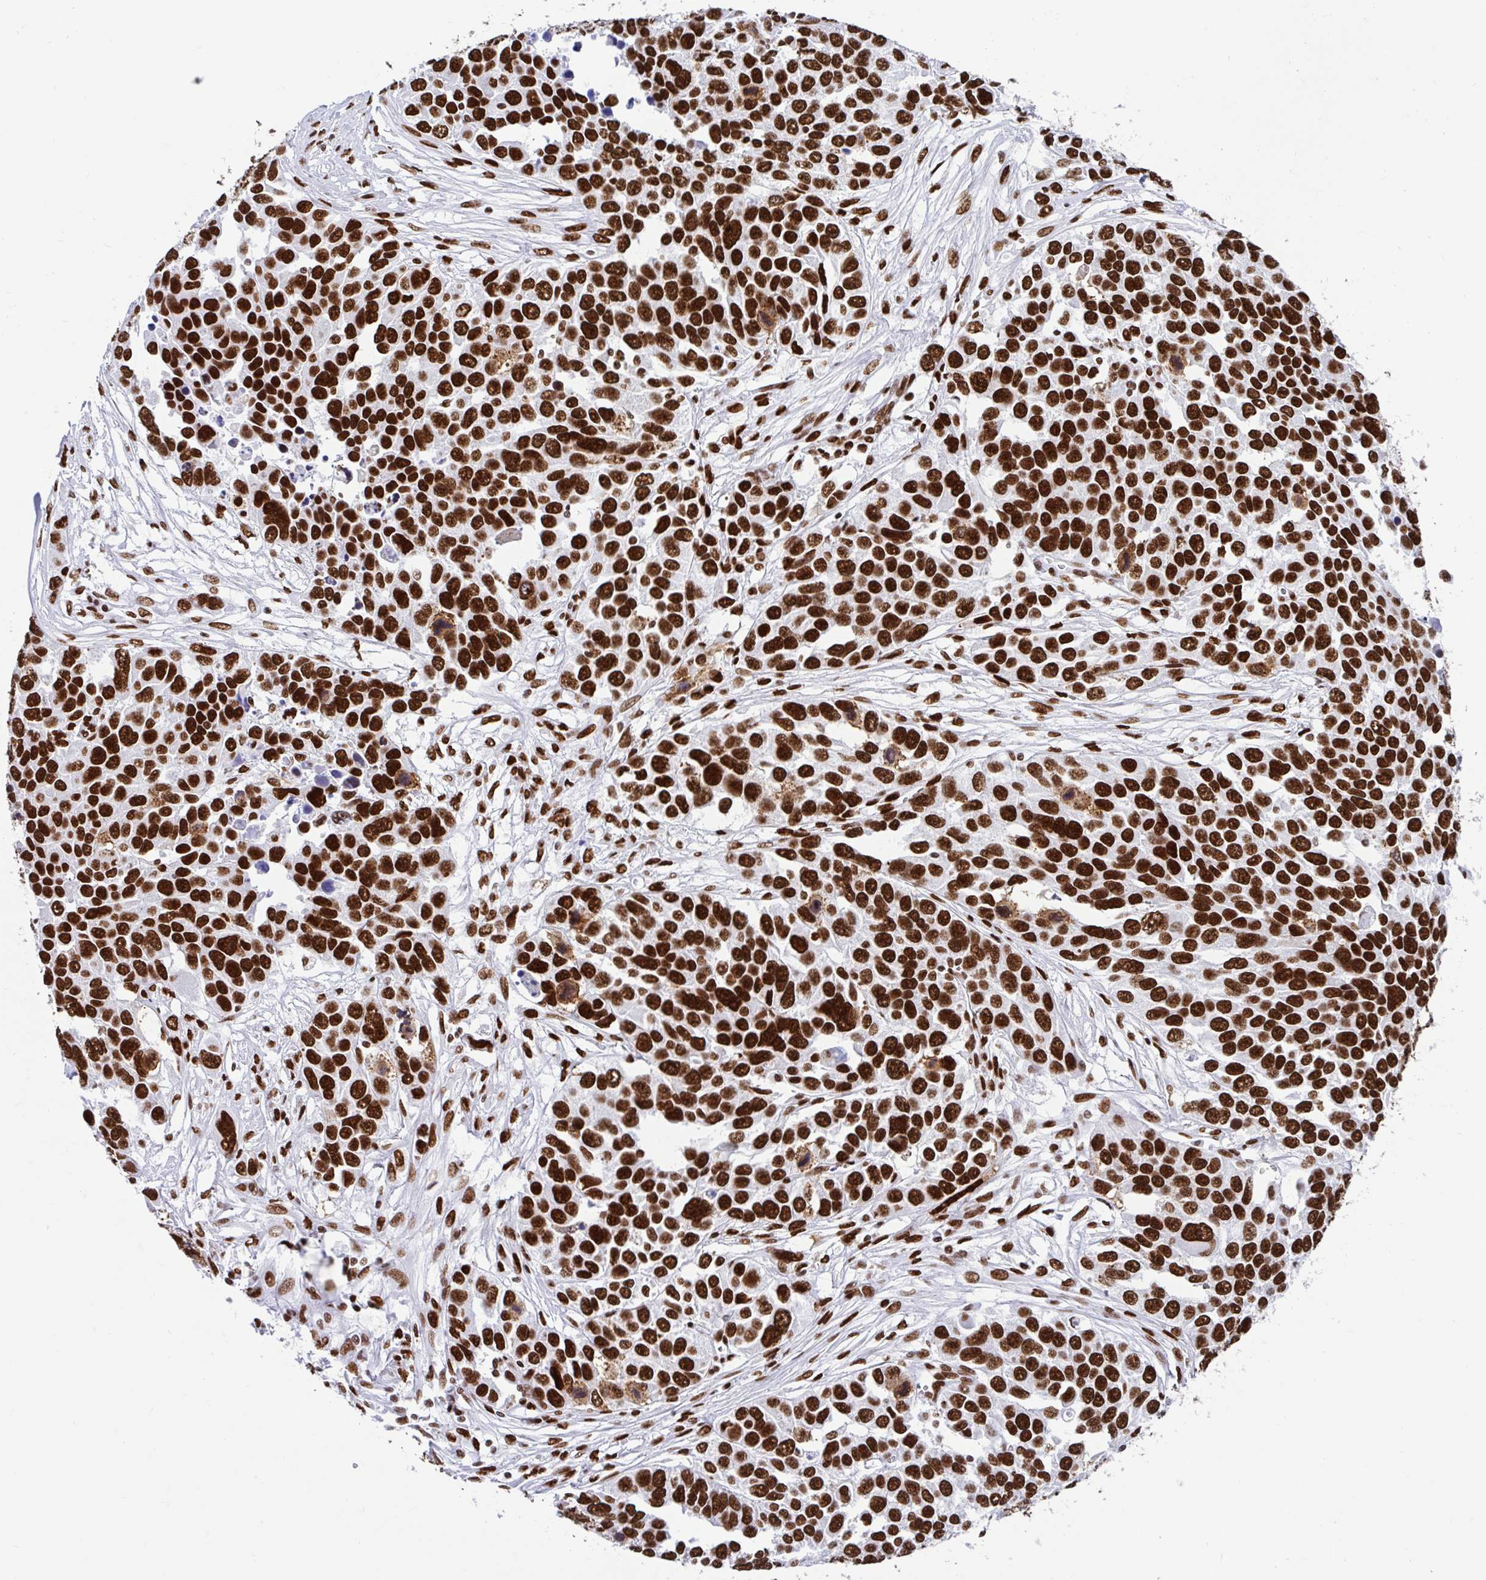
{"staining": {"intensity": "strong", "quantity": ">75%", "location": "nuclear"}, "tissue": "ovarian cancer", "cell_type": "Tumor cells", "image_type": "cancer", "snomed": [{"axis": "morphology", "description": "Cystadenocarcinoma, serous, NOS"}, {"axis": "topography", "description": "Ovary"}], "caption": "IHC staining of ovarian cancer, which reveals high levels of strong nuclear staining in about >75% of tumor cells indicating strong nuclear protein positivity. The staining was performed using DAB (brown) for protein detection and nuclei were counterstained in hematoxylin (blue).", "gene": "KHDRBS1", "patient": {"sex": "female", "age": 76}}